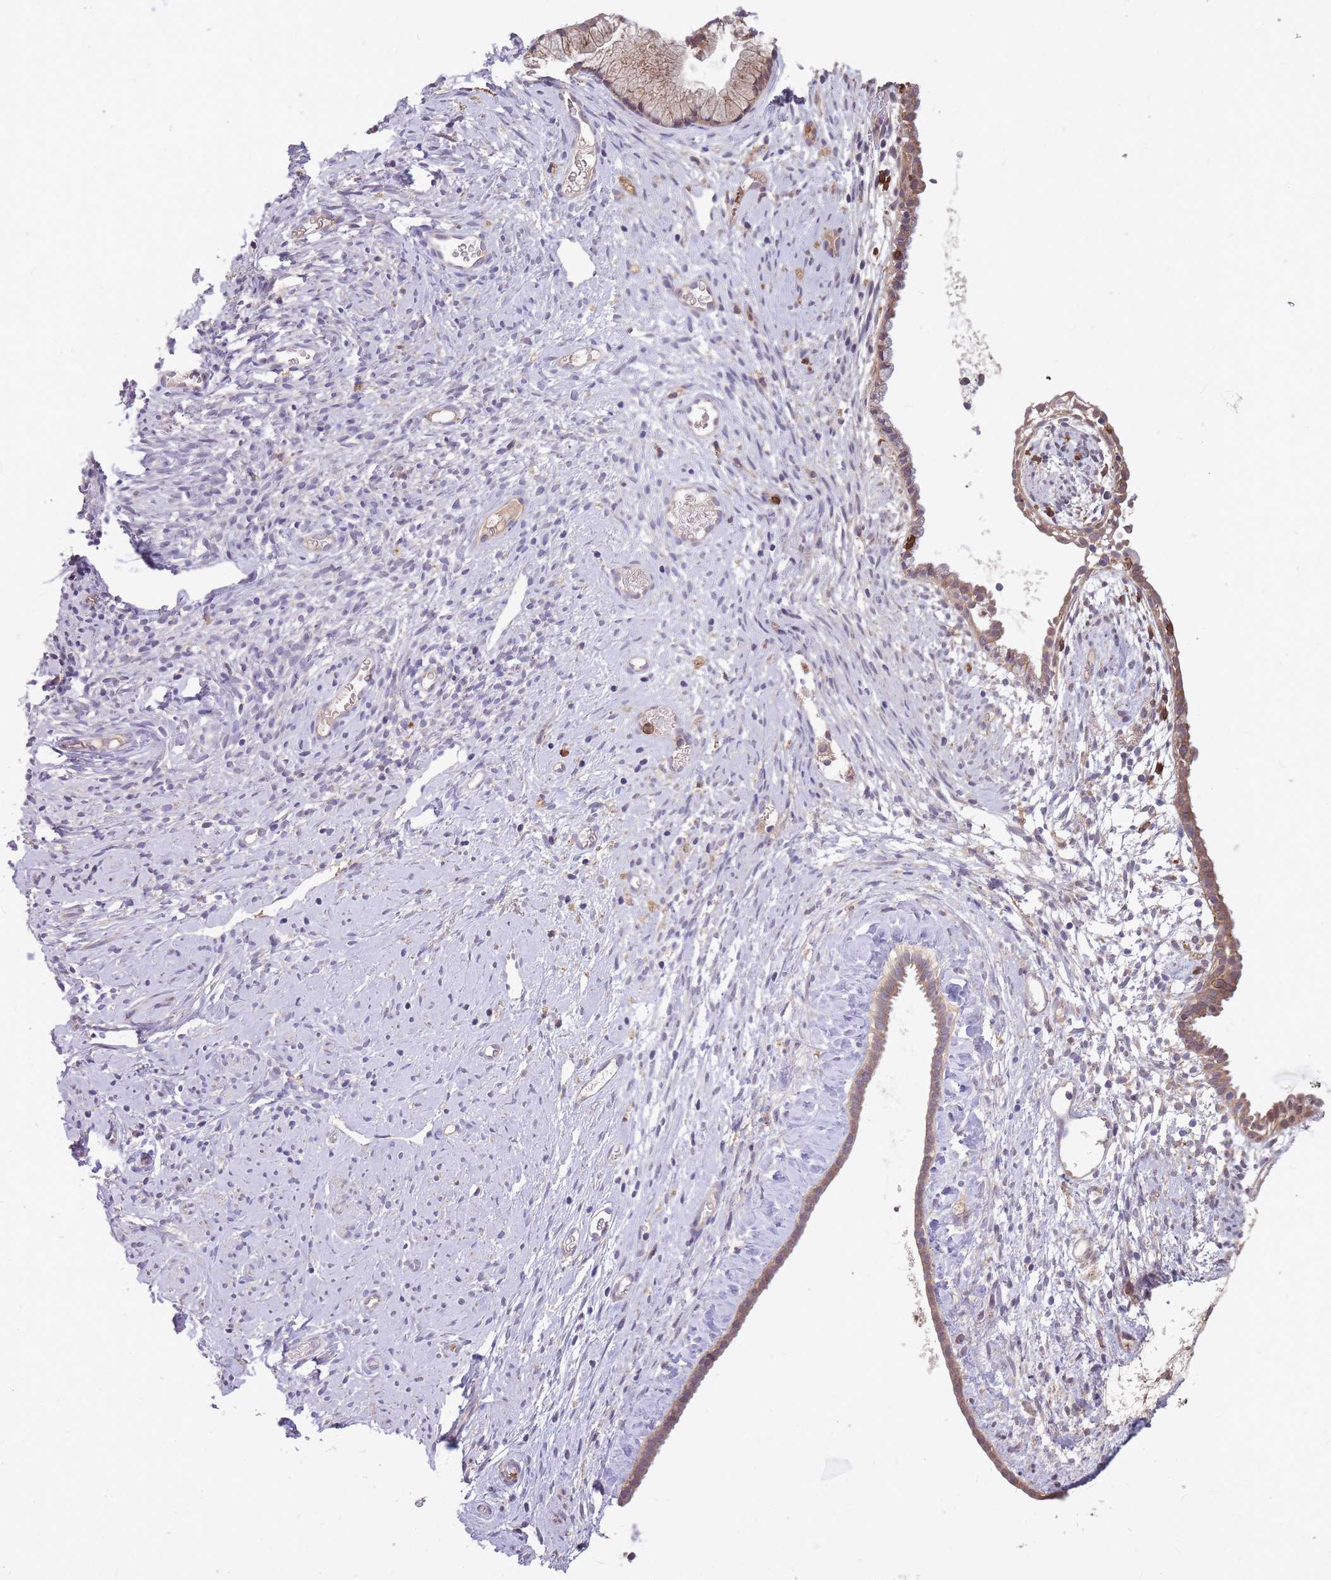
{"staining": {"intensity": "moderate", "quantity": "25%-75%", "location": "cytoplasmic/membranous"}, "tissue": "cervix", "cell_type": "Glandular cells", "image_type": "normal", "snomed": [{"axis": "morphology", "description": "Normal tissue, NOS"}, {"axis": "topography", "description": "Cervix"}], "caption": "The histopathology image displays staining of benign cervix, revealing moderate cytoplasmic/membranous protein positivity (brown color) within glandular cells. (Stains: DAB in brown, nuclei in blue, Microscopy: brightfield microscopy at high magnification).", "gene": "IGF2BP2", "patient": {"sex": "female", "age": 76}}